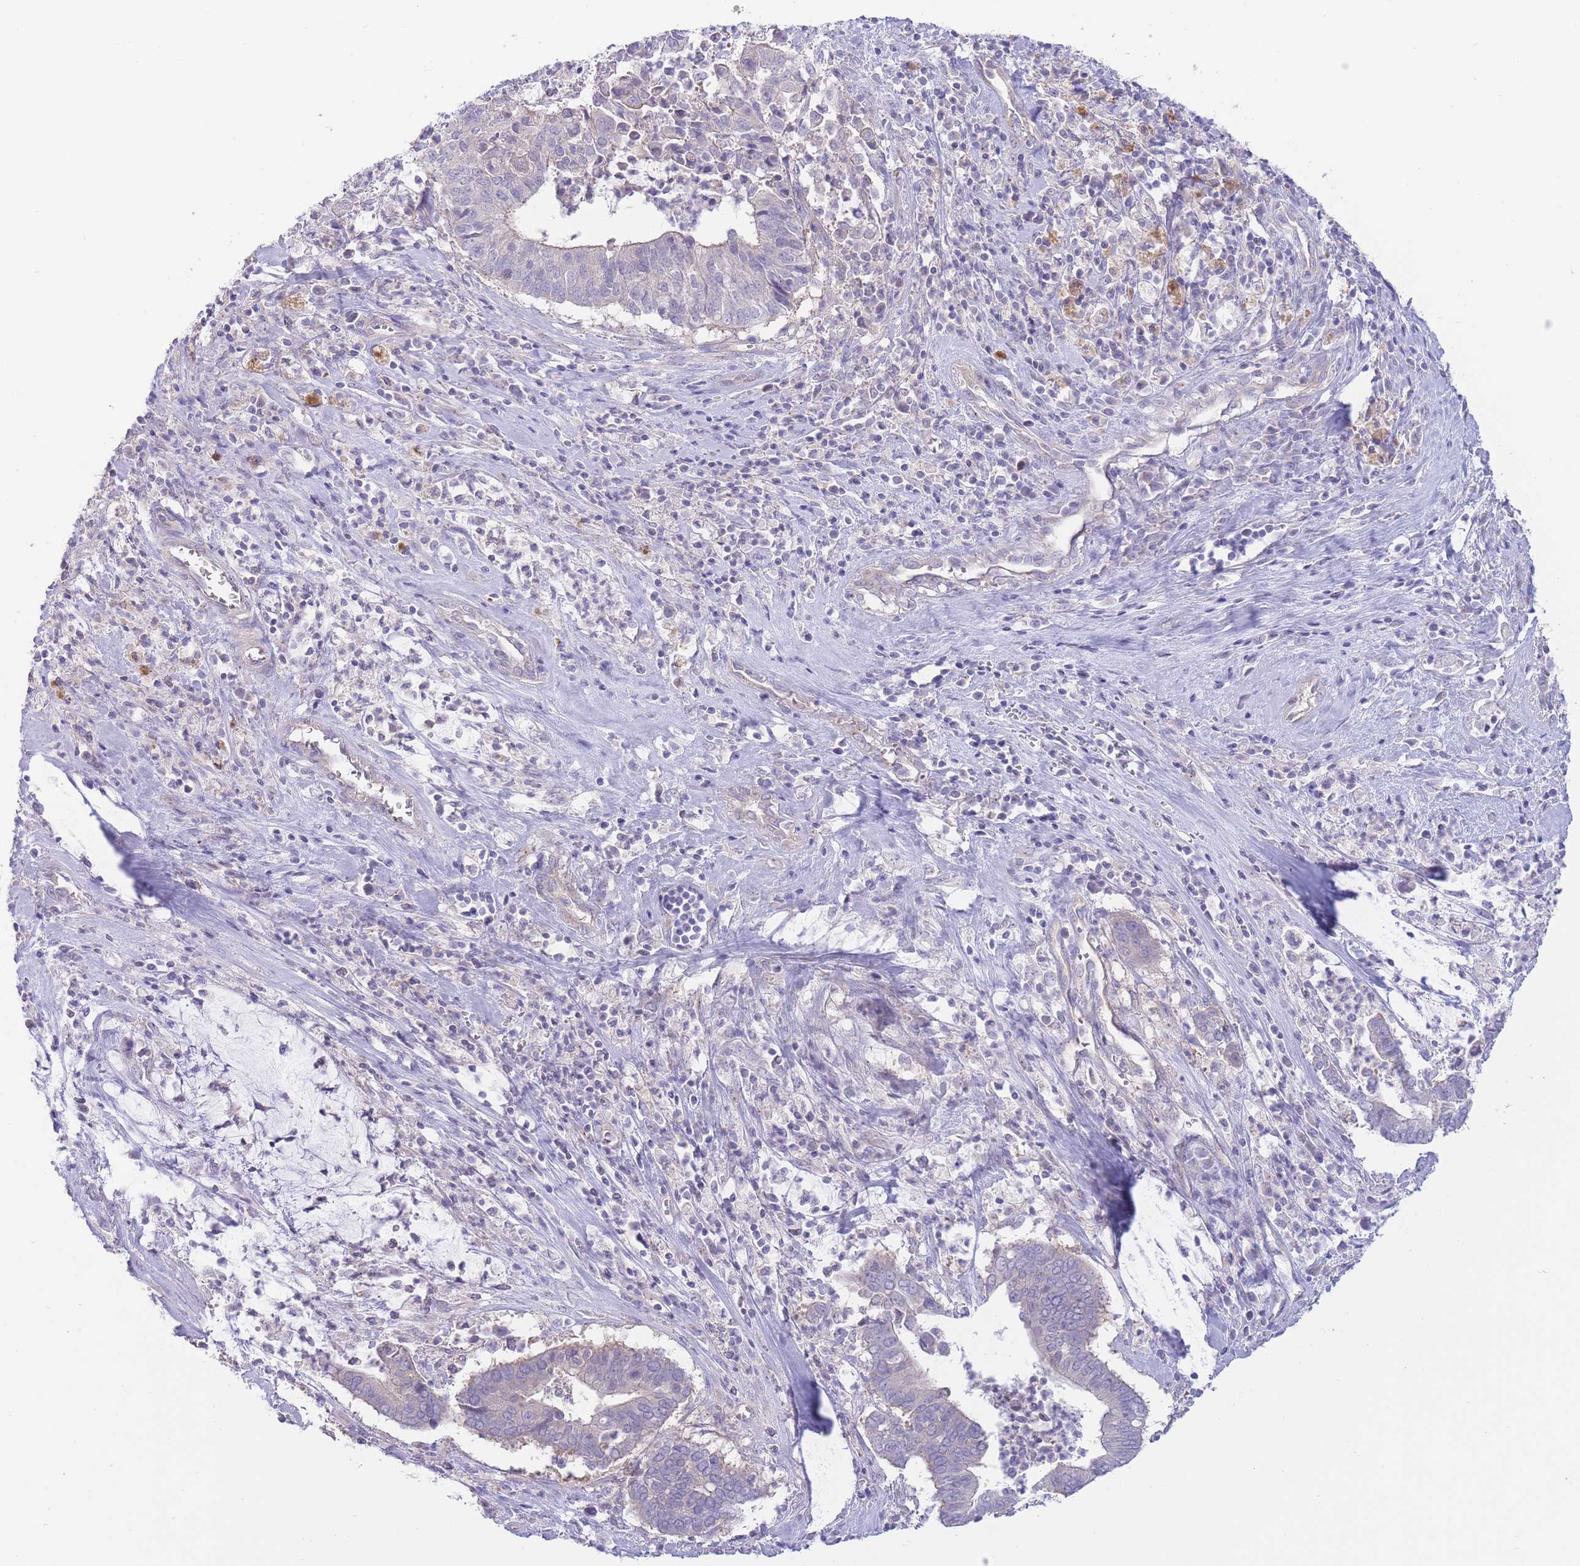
{"staining": {"intensity": "negative", "quantity": "none", "location": "none"}, "tissue": "cervical cancer", "cell_type": "Tumor cells", "image_type": "cancer", "snomed": [{"axis": "morphology", "description": "Adenocarcinoma, NOS"}, {"axis": "topography", "description": "Cervix"}], "caption": "IHC photomicrograph of human cervical cancer stained for a protein (brown), which demonstrates no positivity in tumor cells.", "gene": "ALS2CL", "patient": {"sex": "female", "age": 44}}